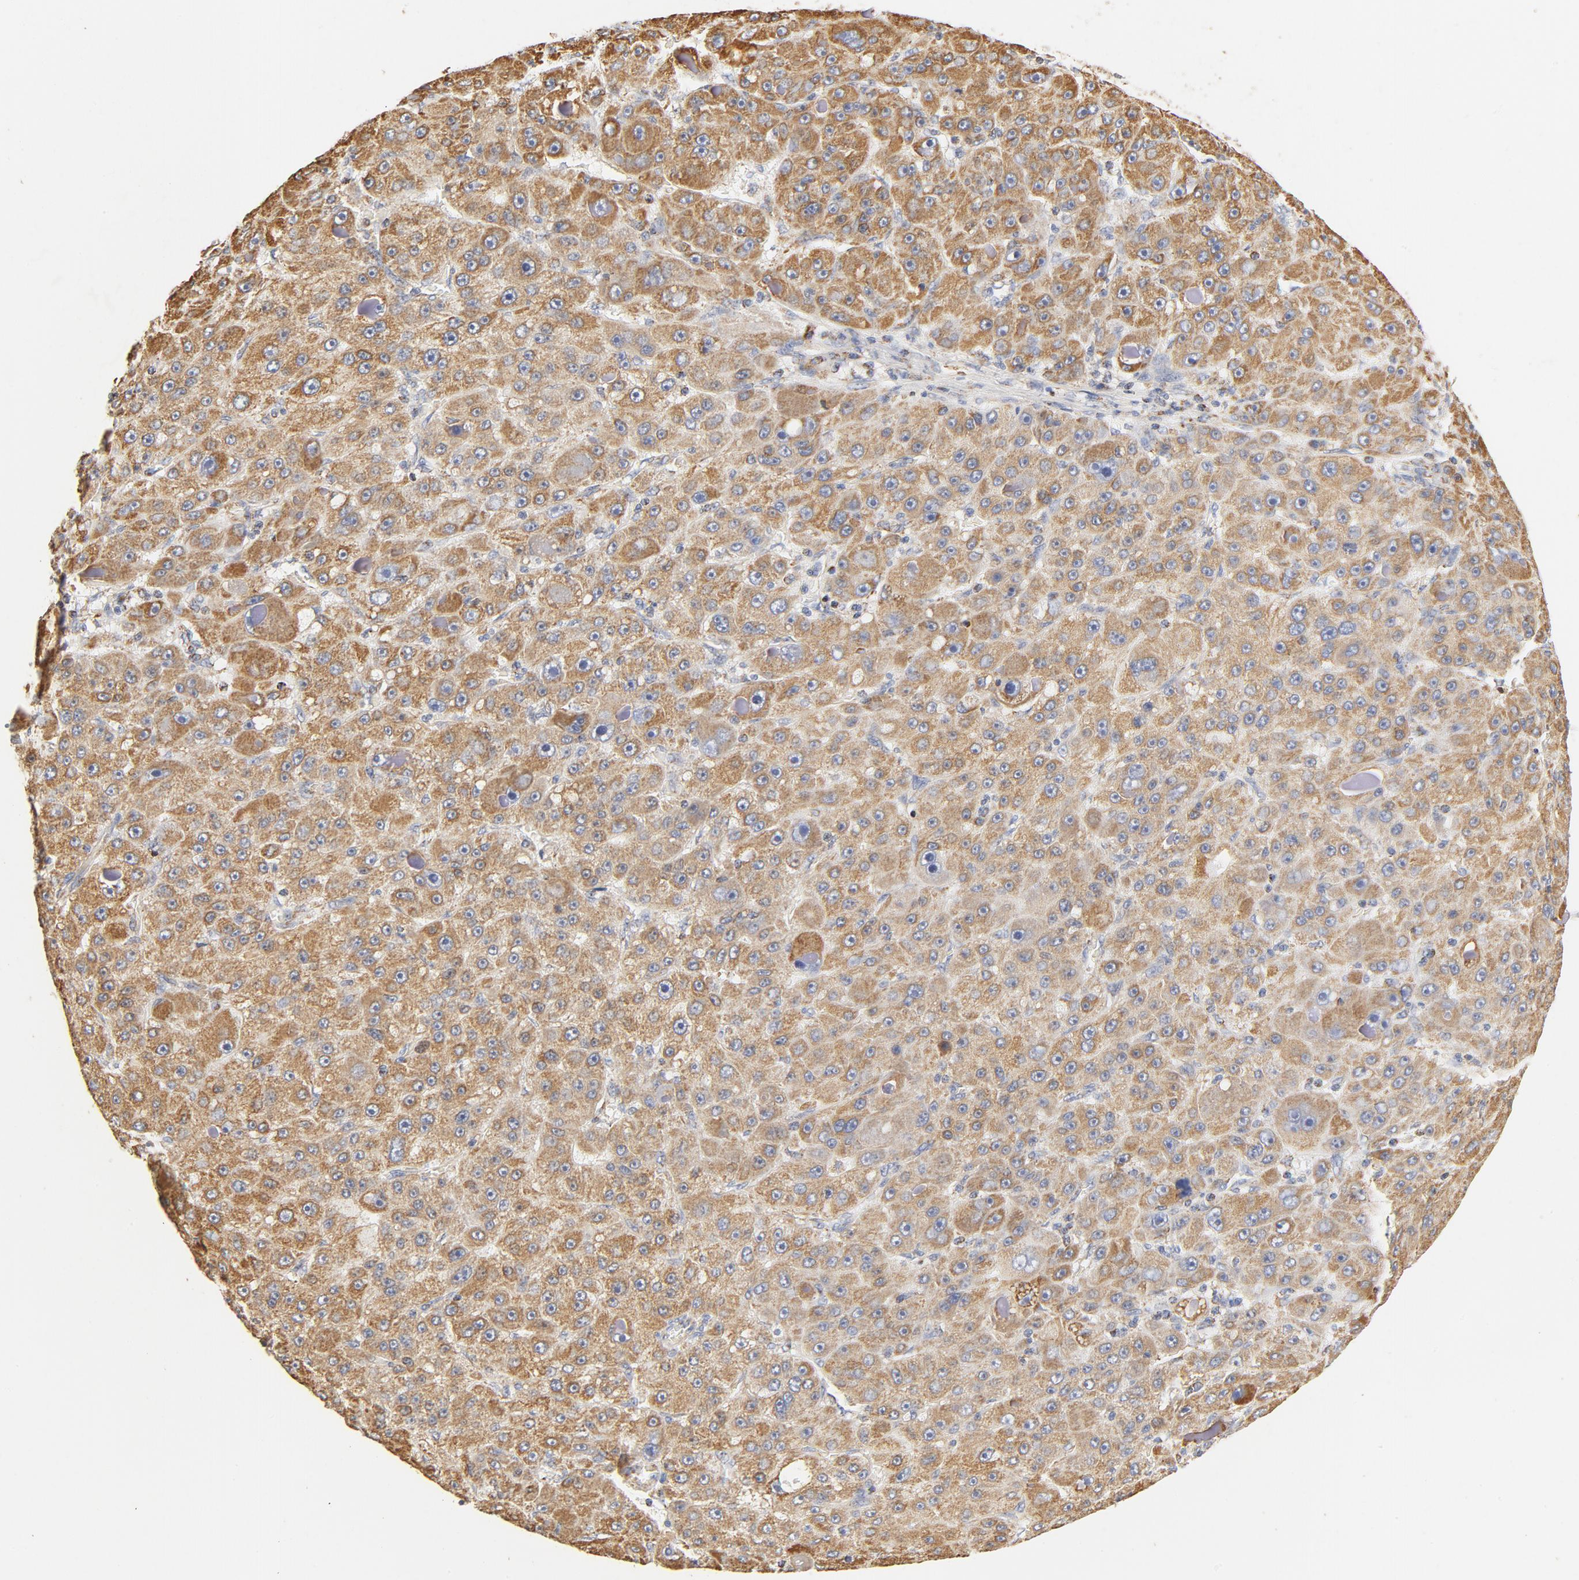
{"staining": {"intensity": "moderate", "quantity": ">75%", "location": "cytoplasmic/membranous"}, "tissue": "liver cancer", "cell_type": "Tumor cells", "image_type": "cancer", "snomed": [{"axis": "morphology", "description": "Carcinoma, Hepatocellular, NOS"}, {"axis": "topography", "description": "Liver"}], "caption": "DAB (3,3'-diaminobenzidine) immunohistochemical staining of human liver cancer shows moderate cytoplasmic/membranous protein staining in approximately >75% of tumor cells.", "gene": "COX4I1", "patient": {"sex": "male", "age": 76}}